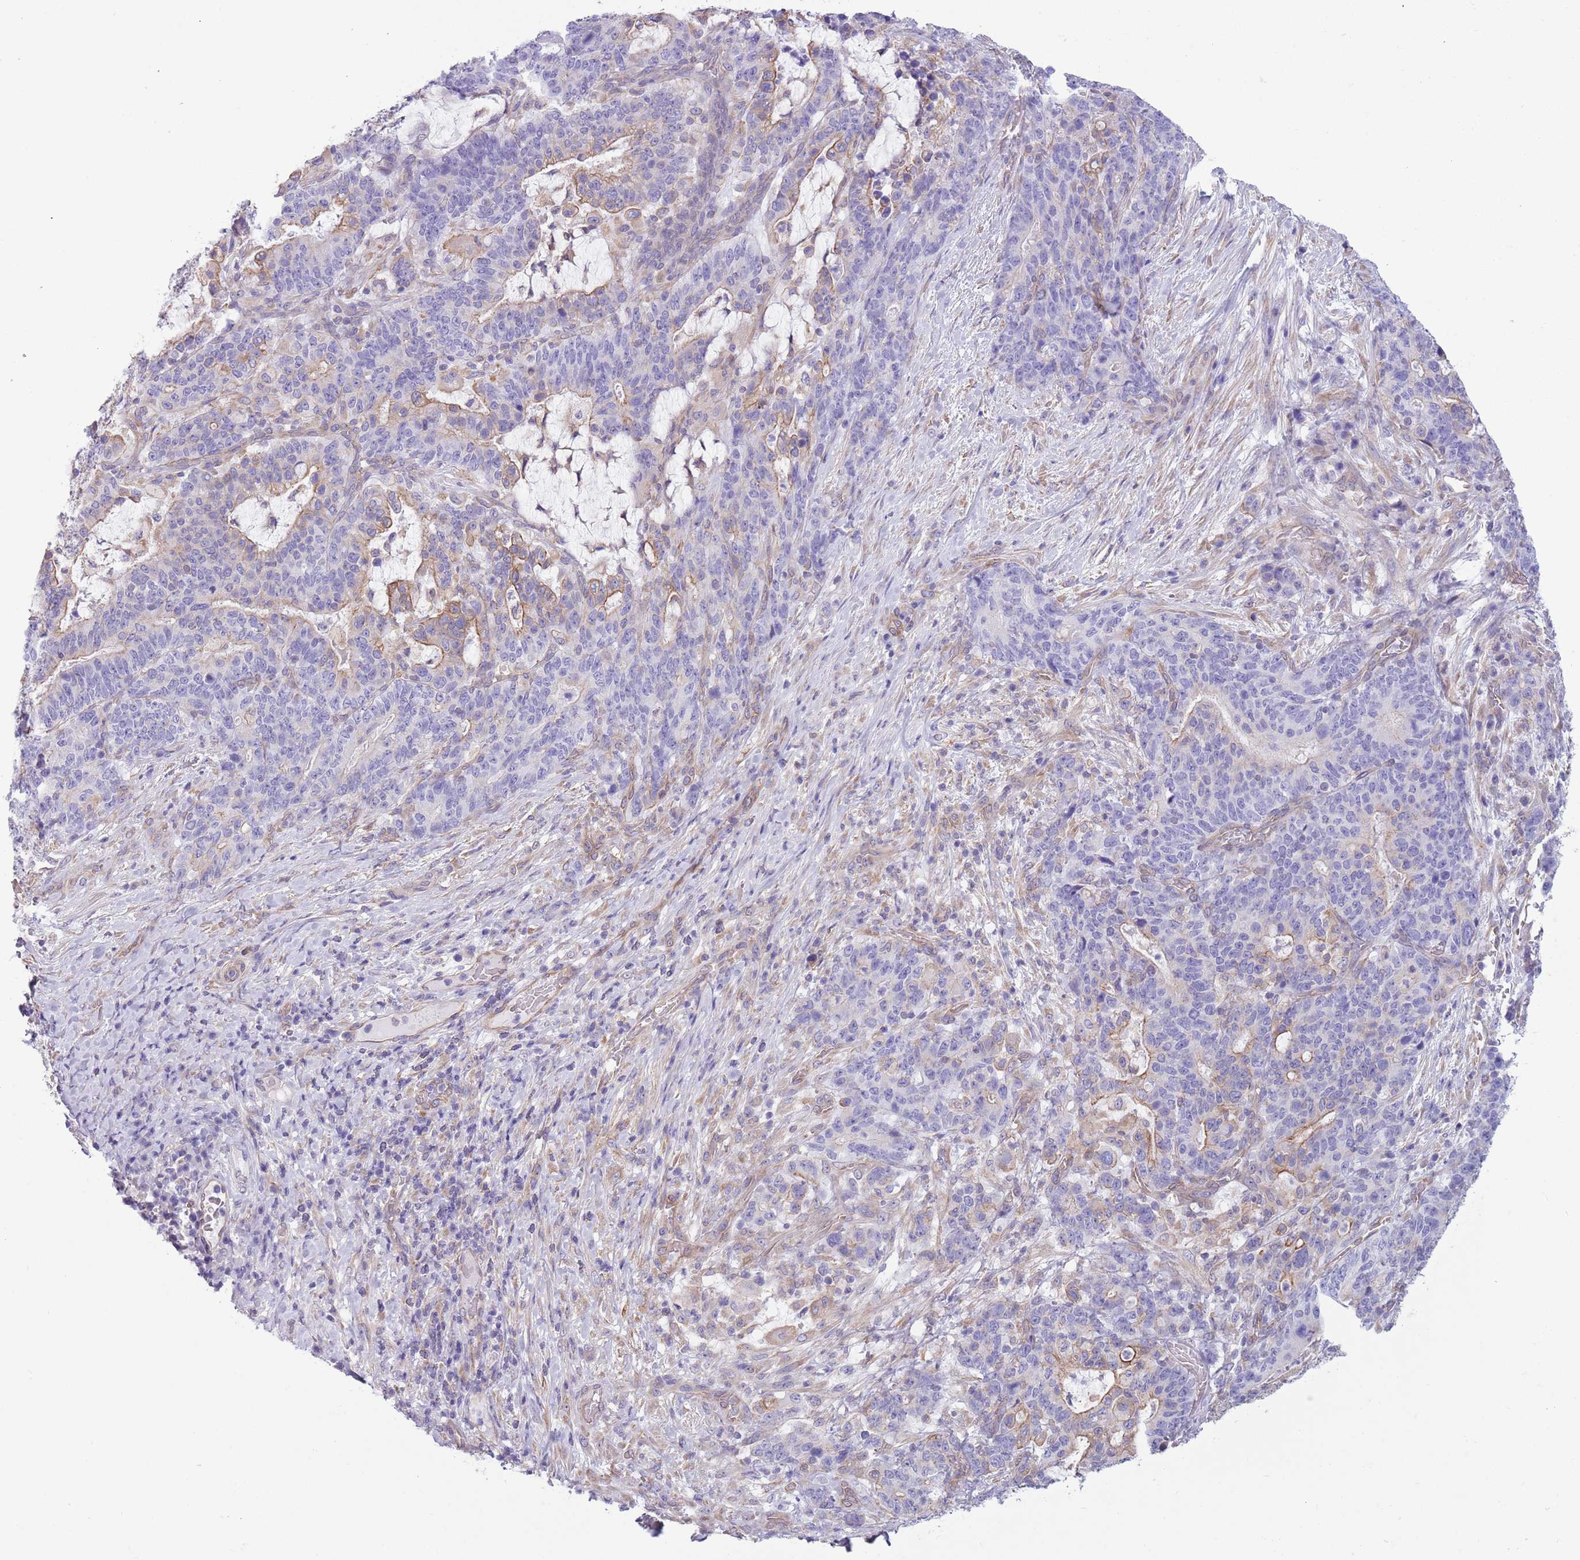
{"staining": {"intensity": "negative", "quantity": "none", "location": "none"}, "tissue": "stomach cancer", "cell_type": "Tumor cells", "image_type": "cancer", "snomed": [{"axis": "morphology", "description": "Normal tissue, NOS"}, {"axis": "morphology", "description": "Adenocarcinoma, NOS"}, {"axis": "topography", "description": "Stomach"}], "caption": "Tumor cells show no significant protein staining in stomach cancer.", "gene": "RBP3", "patient": {"sex": "female", "age": 64}}